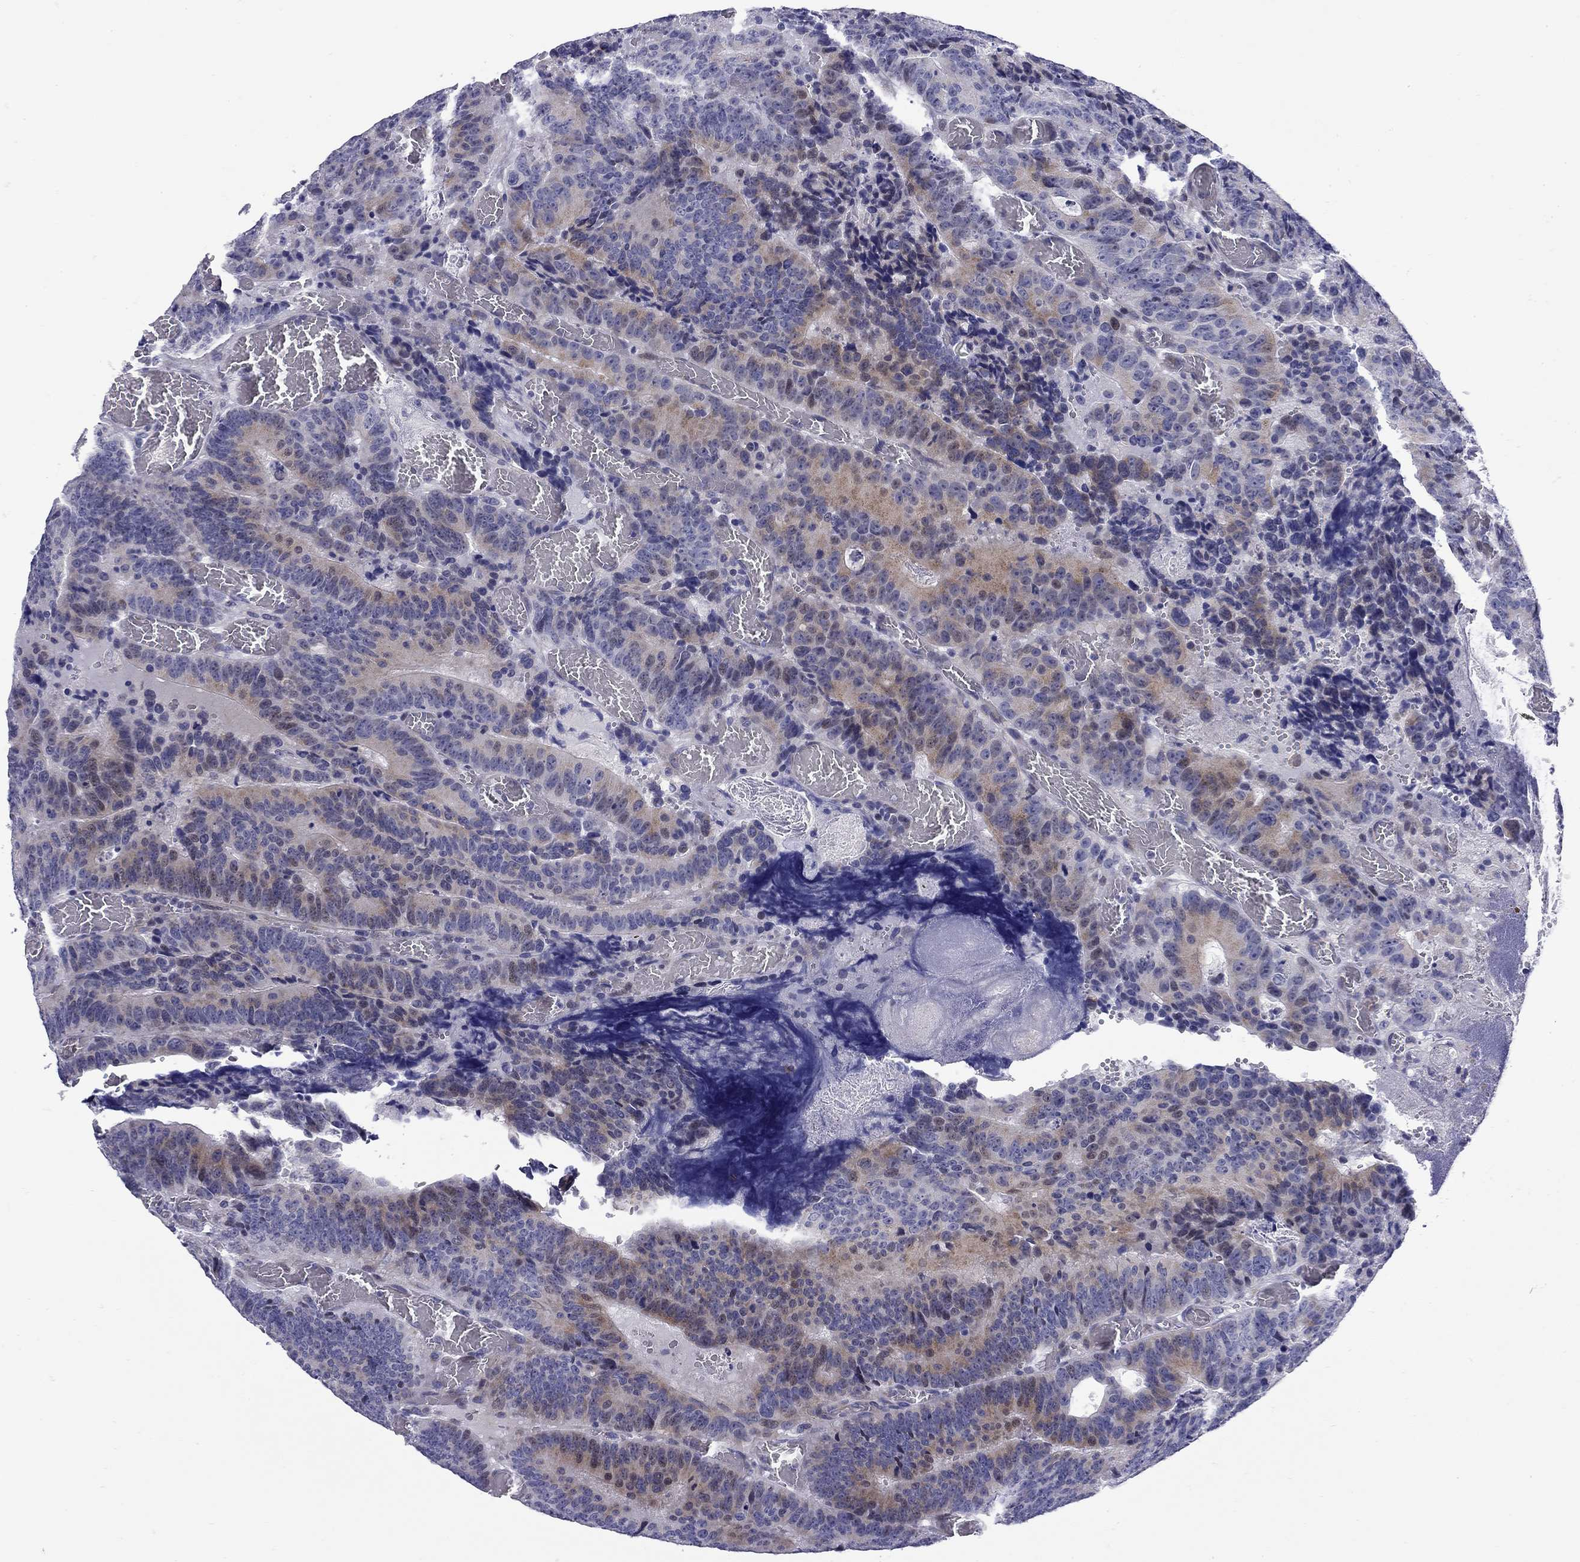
{"staining": {"intensity": "moderate", "quantity": "<25%", "location": "cytoplasmic/membranous"}, "tissue": "colorectal cancer", "cell_type": "Tumor cells", "image_type": "cancer", "snomed": [{"axis": "morphology", "description": "Adenocarcinoma, NOS"}, {"axis": "topography", "description": "Colon"}], "caption": "Approximately <25% of tumor cells in colorectal cancer demonstrate moderate cytoplasmic/membranous protein expression as visualized by brown immunohistochemical staining.", "gene": "C8orf88", "patient": {"sex": "female", "age": 82}}